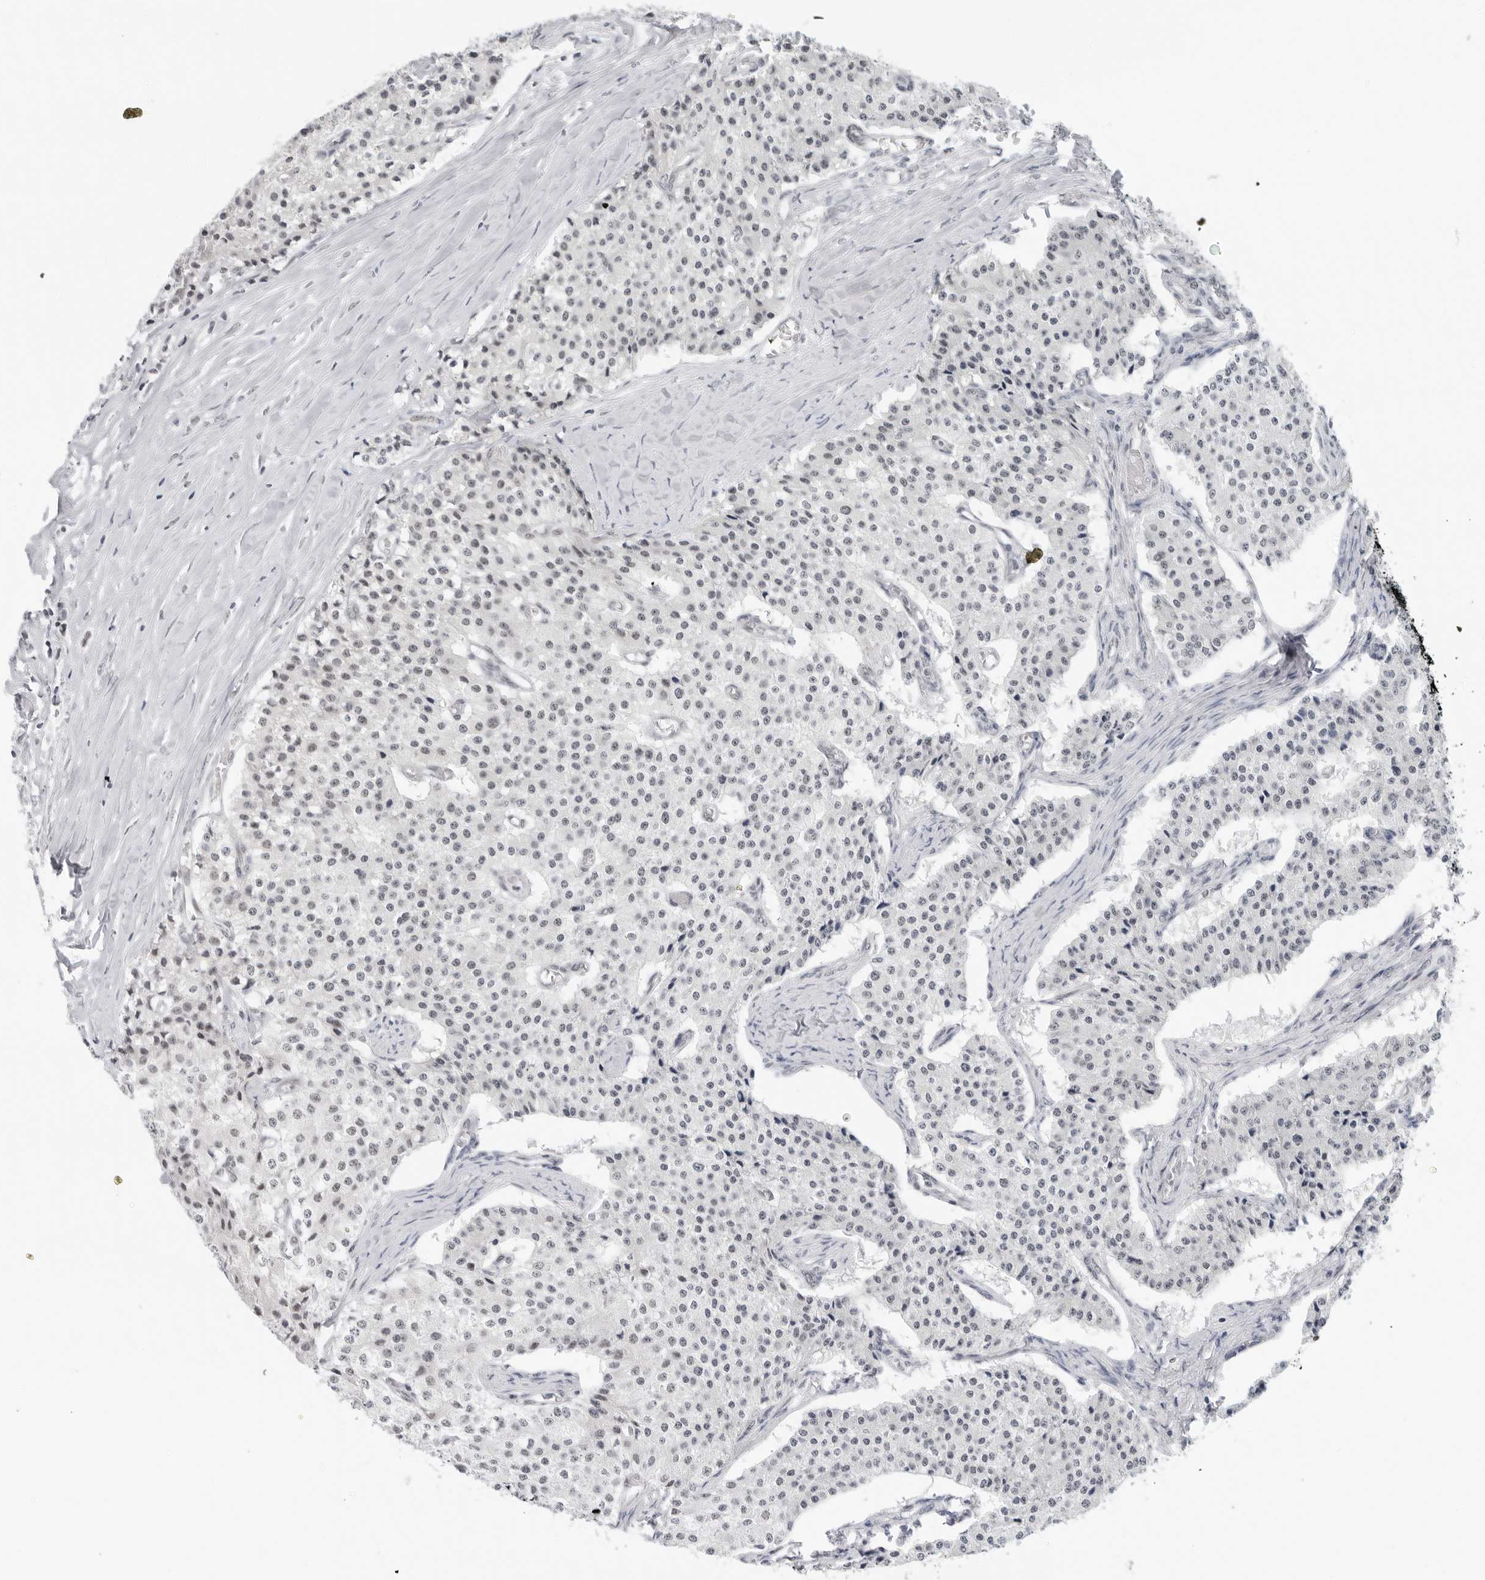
{"staining": {"intensity": "negative", "quantity": "none", "location": "none"}, "tissue": "carcinoid", "cell_type": "Tumor cells", "image_type": "cancer", "snomed": [{"axis": "morphology", "description": "Carcinoid, malignant, NOS"}, {"axis": "topography", "description": "Colon"}], "caption": "Histopathology image shows no protein staining in tumor cells of carcinoid tissue.", "gene": "FOXK2", "patient": {"sex": "female", "age": 52}}